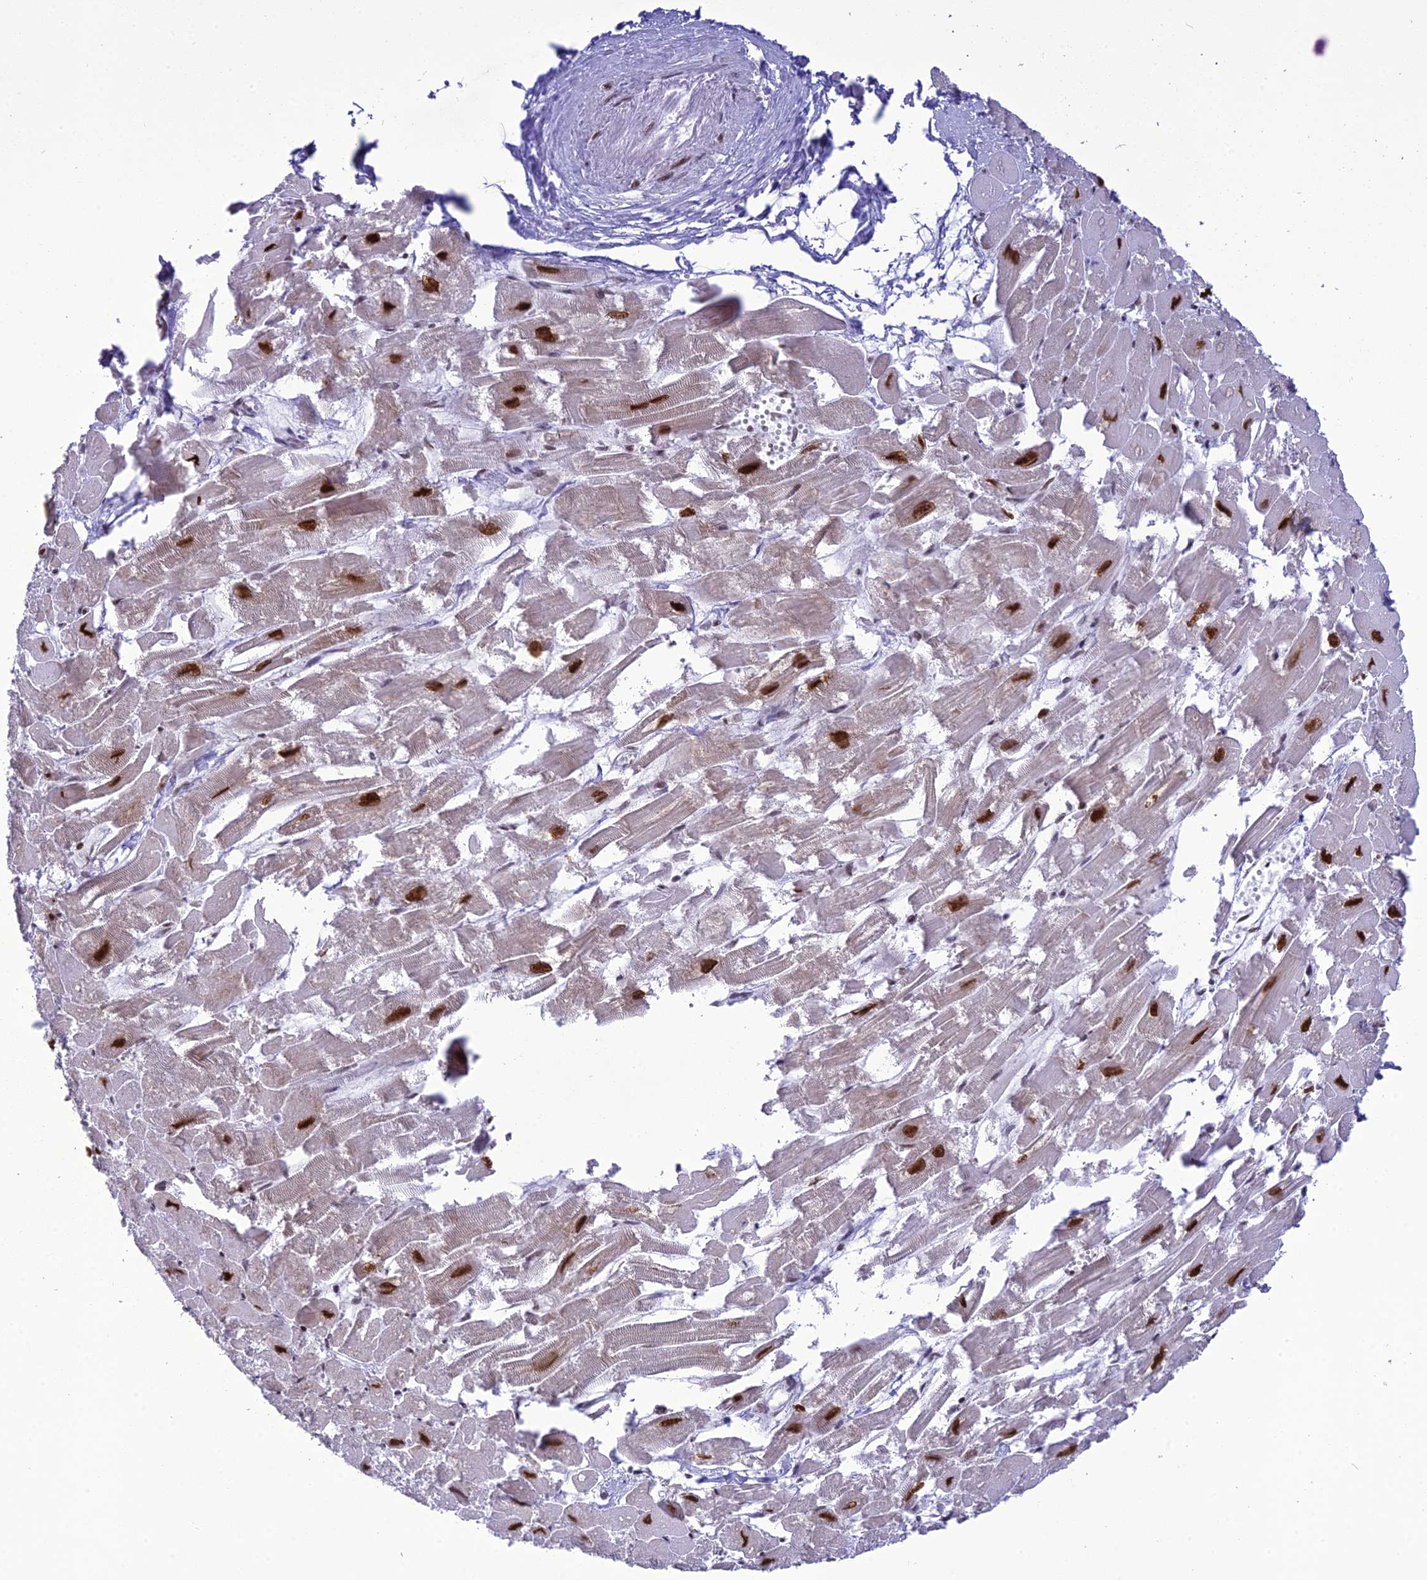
{"staining": {"intensity": "strong", "quantity": ">75%", "location": "nuclear"}, "tissue": "heart muscle", "cell_type": "Cardiomyocytes", "image_type": "normal", "snomed": [{"axis": "morphology", "description": "Normal tissue, NOS"}, {"axis": "topography", "description": "Heart"}], "caption": "Protein analysis of benign heart muscle displays strong nuclear staining in about >75% of cardiomyocytes.", "gene": "DDX1", "patient": {"sex": "male", "age": 54}}